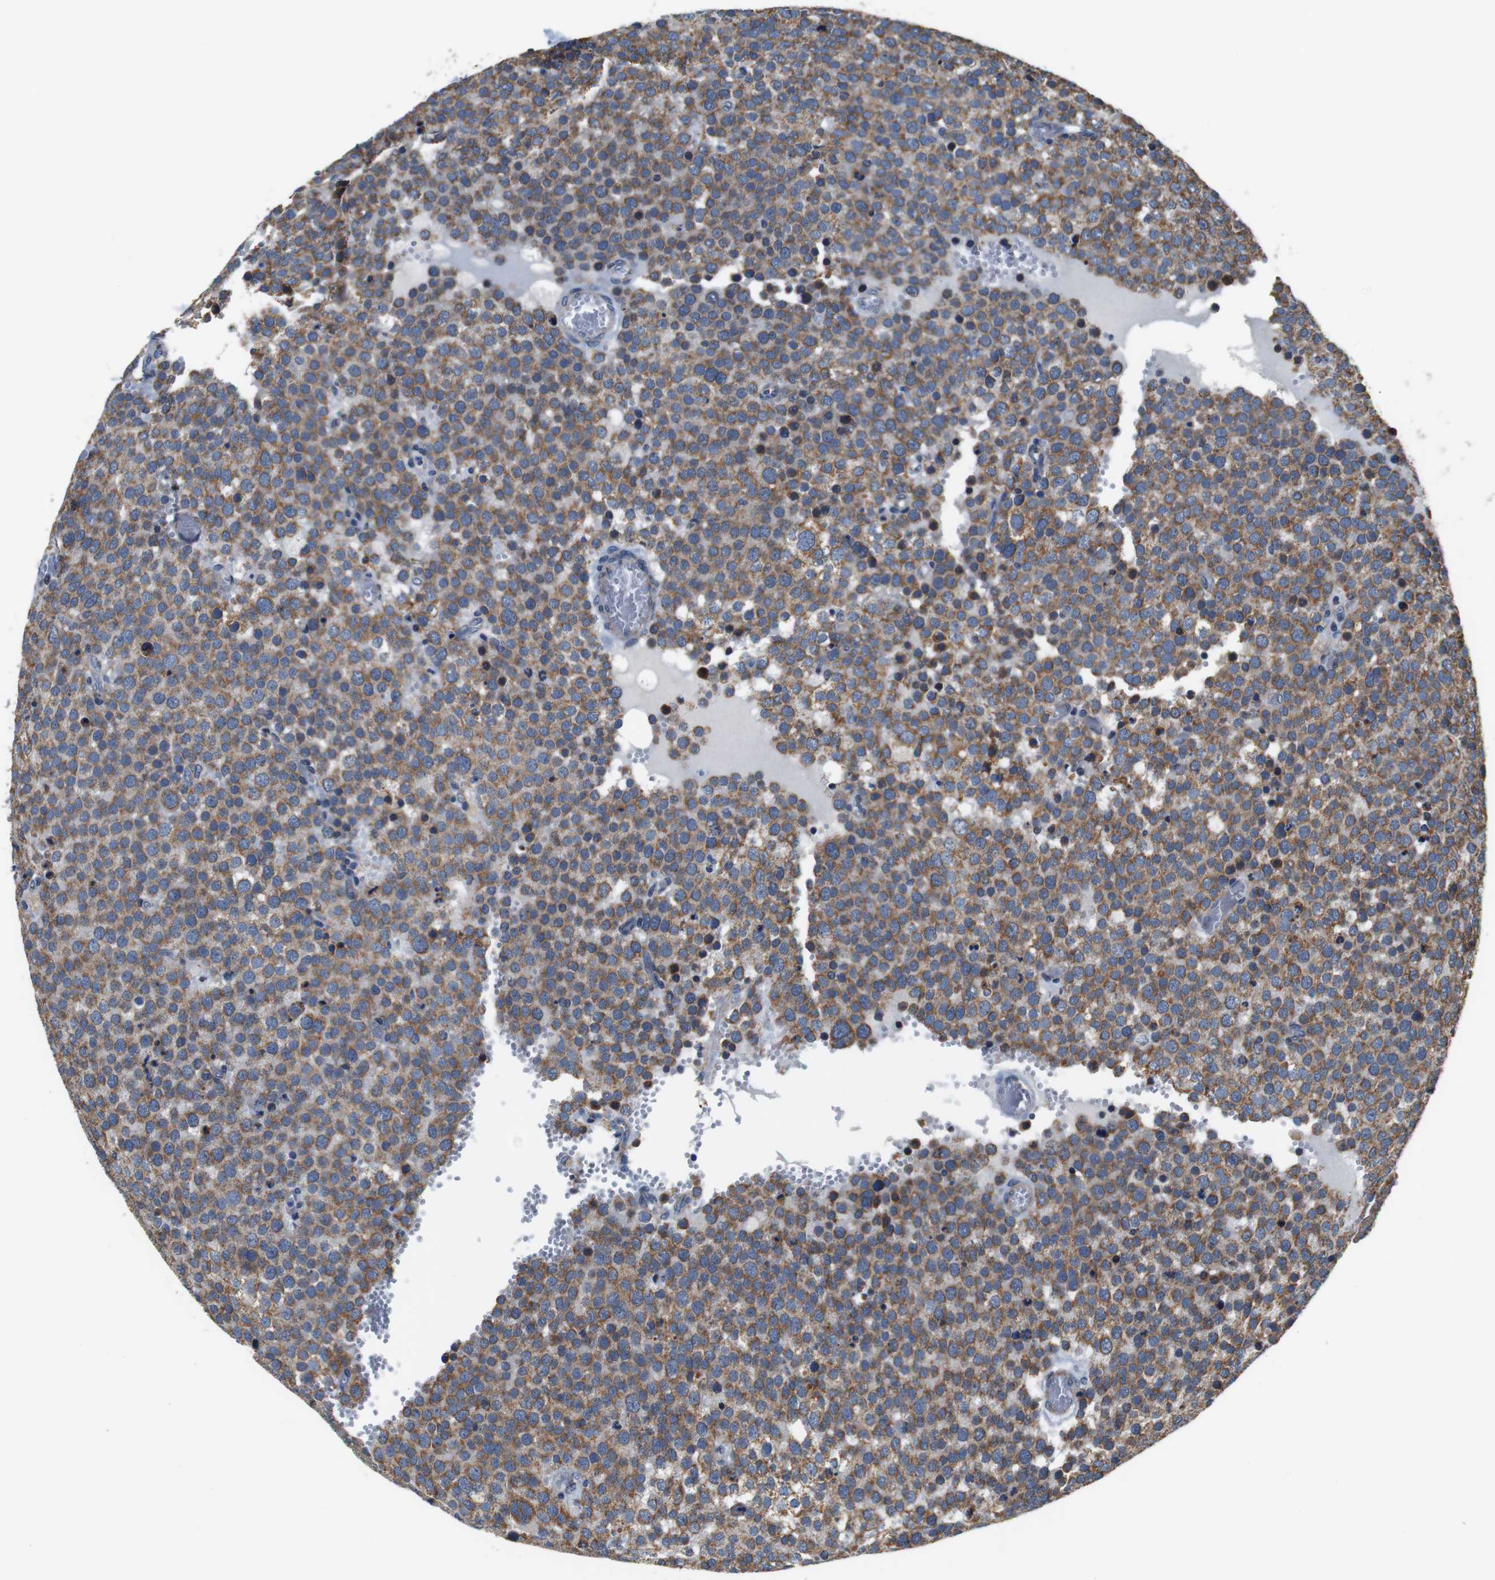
{"staining": {"intensity": "moderate", "quantity": ">75%", "location": "cytoplasmic/membranous"}, "tissue": "testis cancer", "cell_type": "Tumor cells", "image_type": "cancer", "snomed": [{"axis": "morphology", "description": "Normal tissue, NOS"}, {"axis": "morphology", "description": "Seminoma, NOS"}, {"axis": "topography", "description": "Testis"}], "caption": "Testis cancer (seminoma) stained for a protein reveals moderate cytoplasmic/membranous positivity in tumor cells. The staining is performed using DAB brown chromogen to label protein expression. The nuclei are counter-stained blue using hematoxylin.", "gene": "LRP4", "patient": {"sex": "male", "age": 71}}